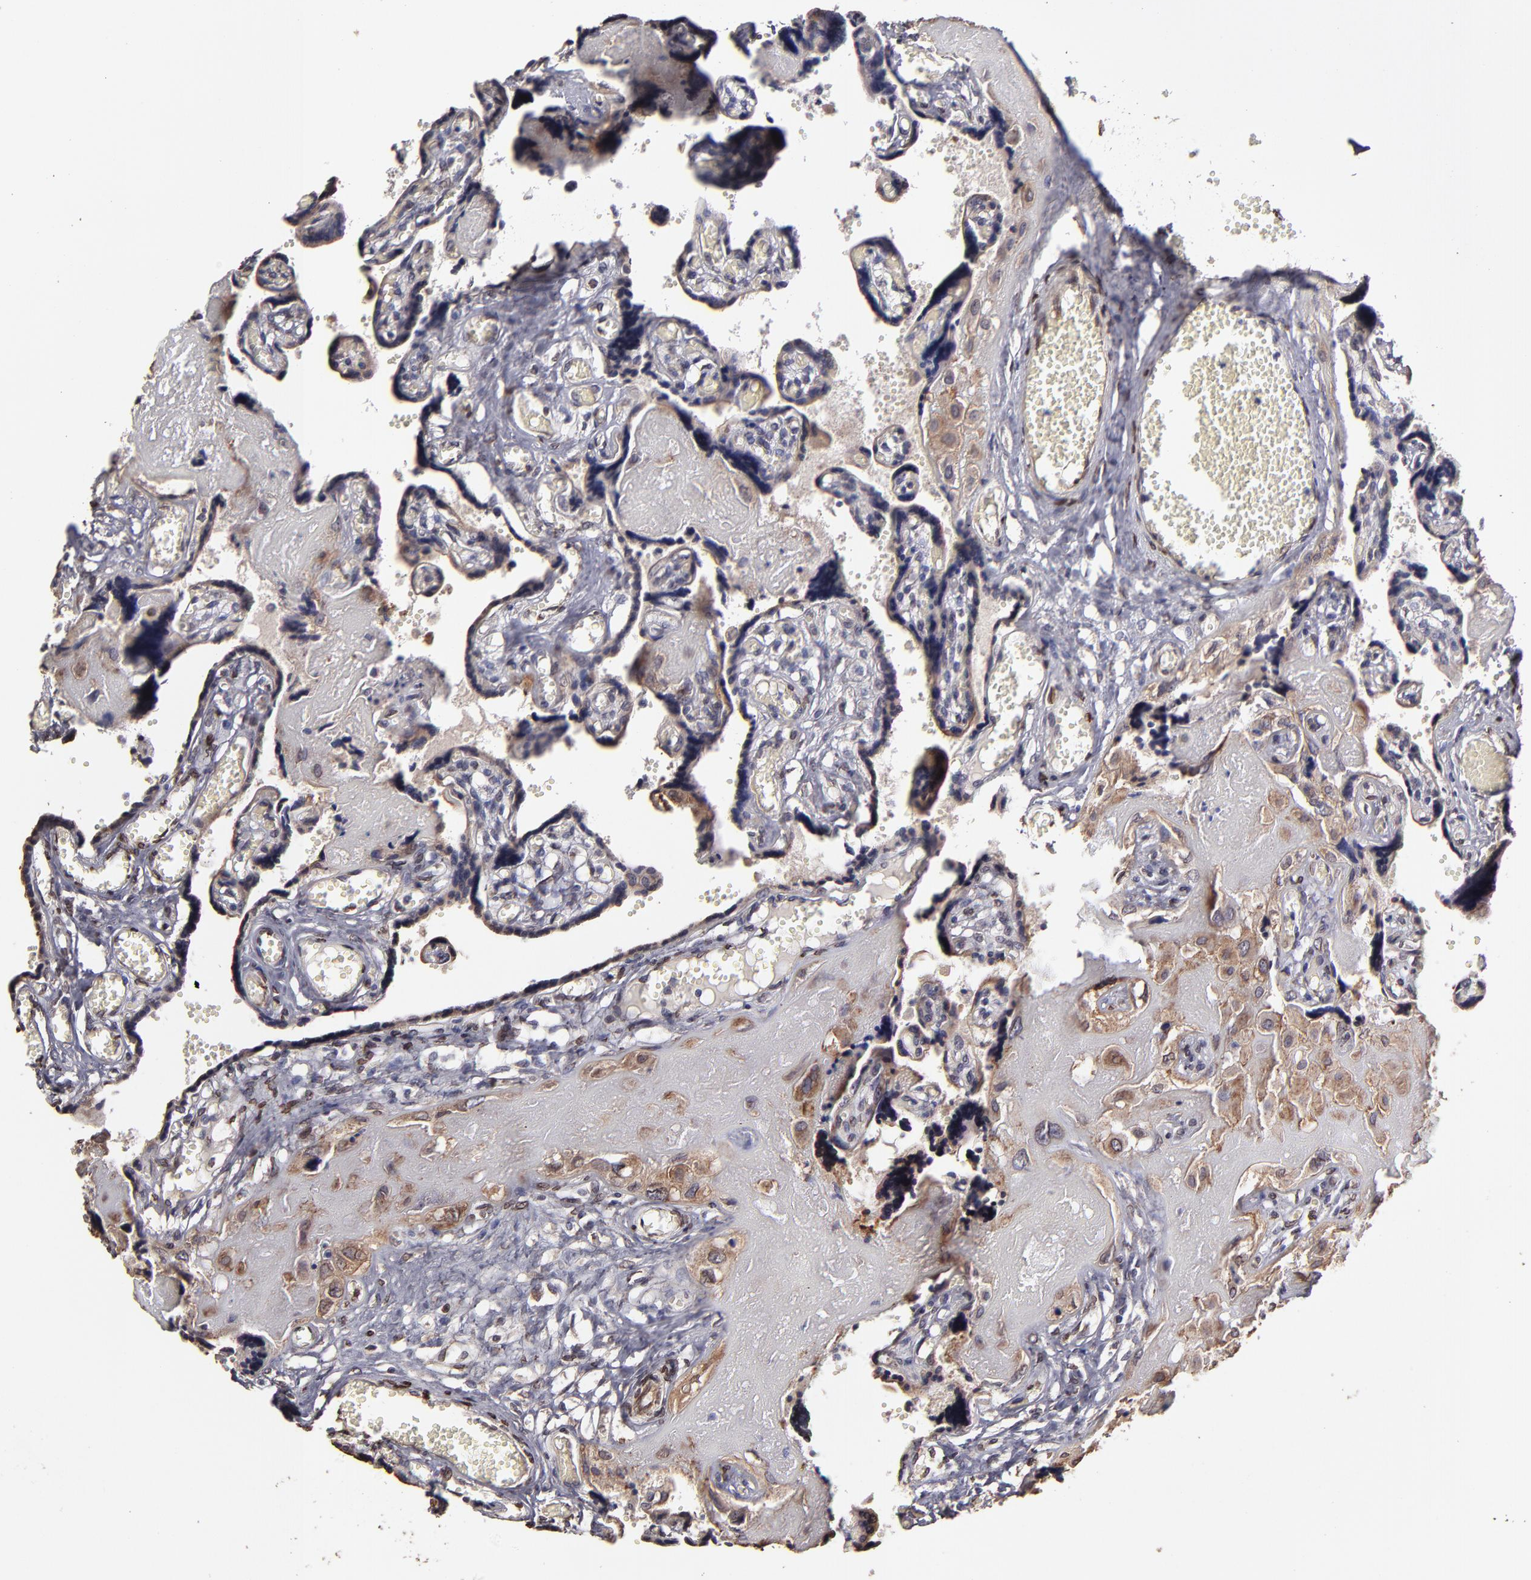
{"staining": {"intensity": "moderate", "quantity": ">75%", "location": "cytoplasmic/membranous,nuclear"}, "tissue": "placenta", "cell_type": "Decidual cells", "image_type": "normal", "snomed": [{"axis": "morphology", "description": "Normal tissue, NOS"}, {"axis": "morphology", "description": "Degeneration, NOS"}, {"axis": "topography", "description": "Placenta"}], "caption": "Immunohistochemistry (IHC) (DAB (3,3'-diaminobenzidine)) staining of unremarkable human placenta exhibits moderate cytoplasmic/membranous,nuclear protein staining in approximately >75% of decidual cells. (DAB (3,3'-diaminobenzidine) IHC with brightfield microscopy, high magnification).", "gene": "PUM3", "patient": {"sex": "female", "age": 35}}